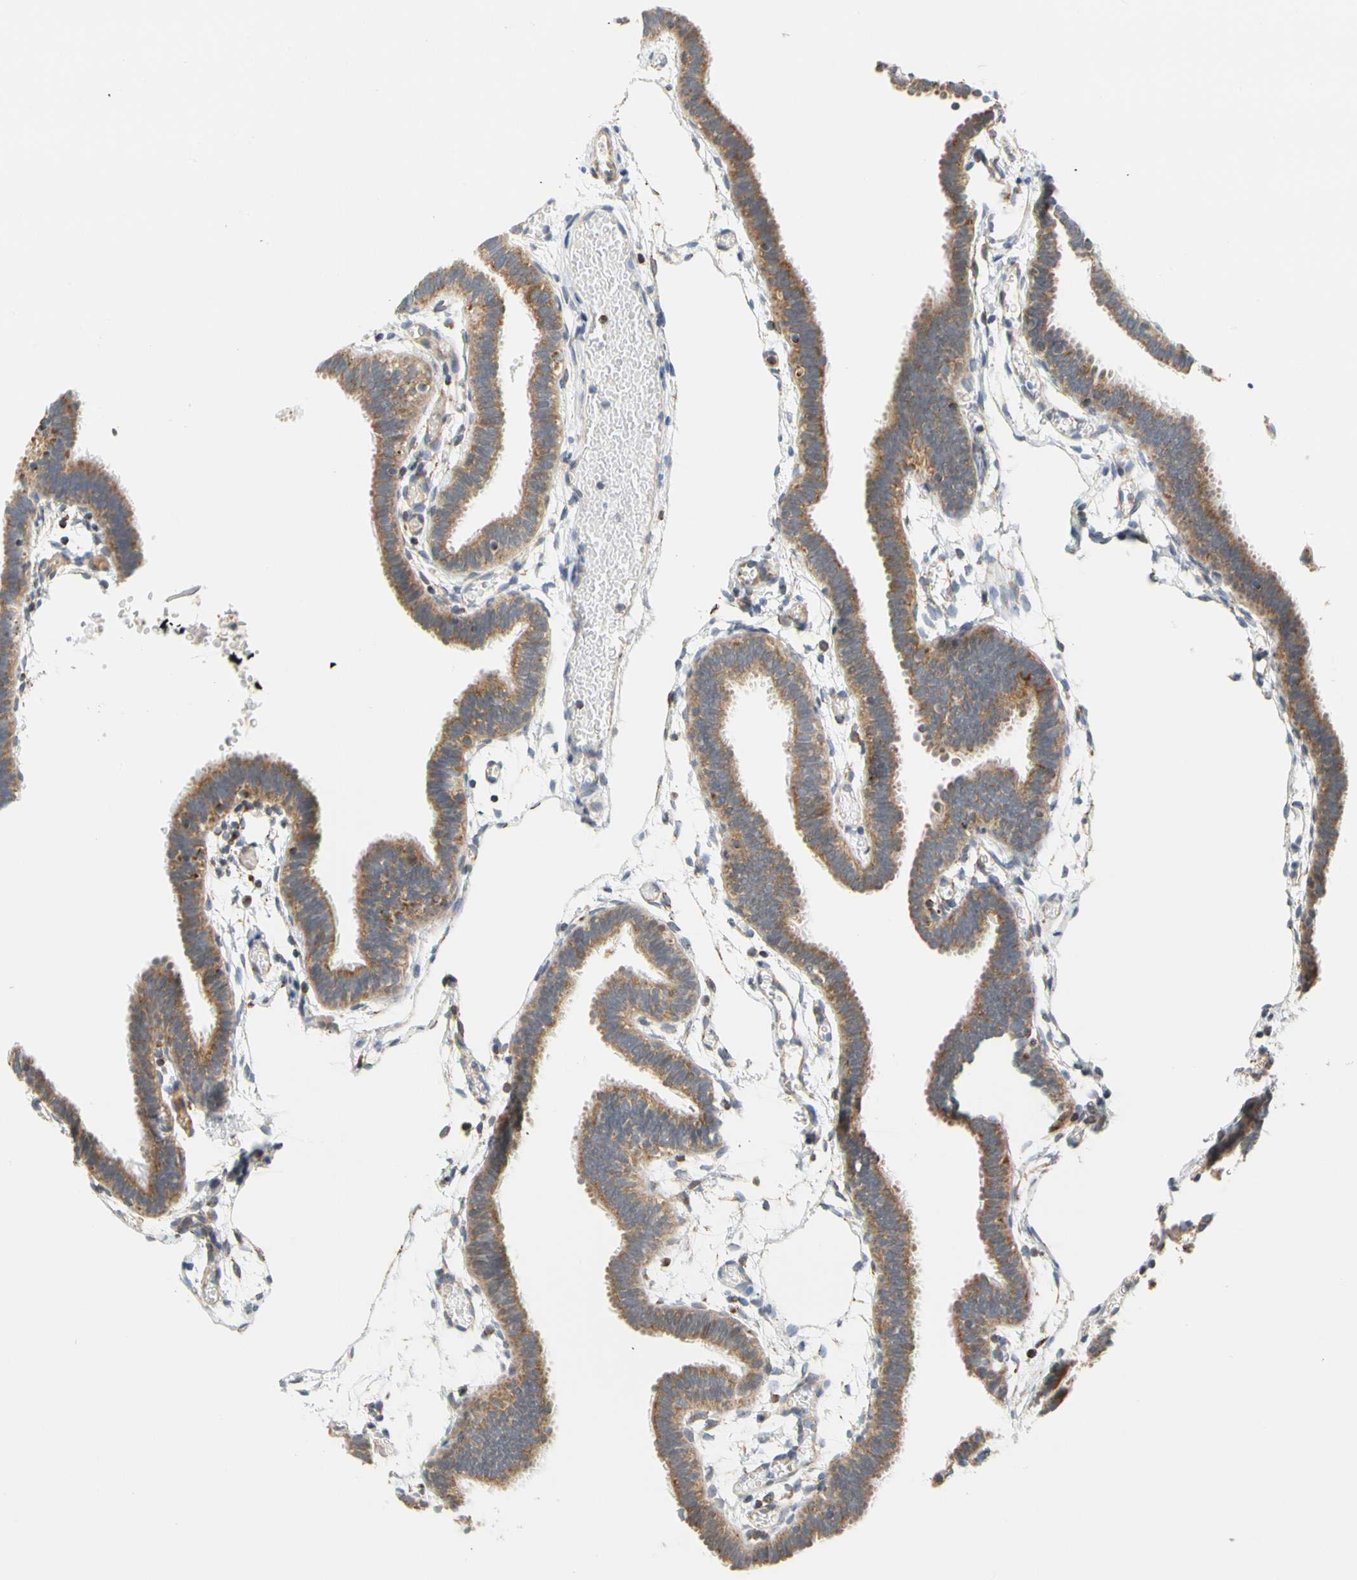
{"staining": {"intensity": "moderate", "quantity": ">75%", "location": "cytoplasmic/membranous"}, "tissue": "fallopian tube", "cell_type": "Glandular cells", "image_type": "normal", "snomed": [{"axis": "morphology", "description": "Normal tissue, NOS"}, {"axis": "topography", "description": "Fallopian tube"}], "caption": "A medium amount of moderate cytoplasmic/membranous expression is identified in about >75% of glandular cells in normal fallopian tube.", "gene": "SFXN3", "patient": {"sex": "female", "age": 29}}